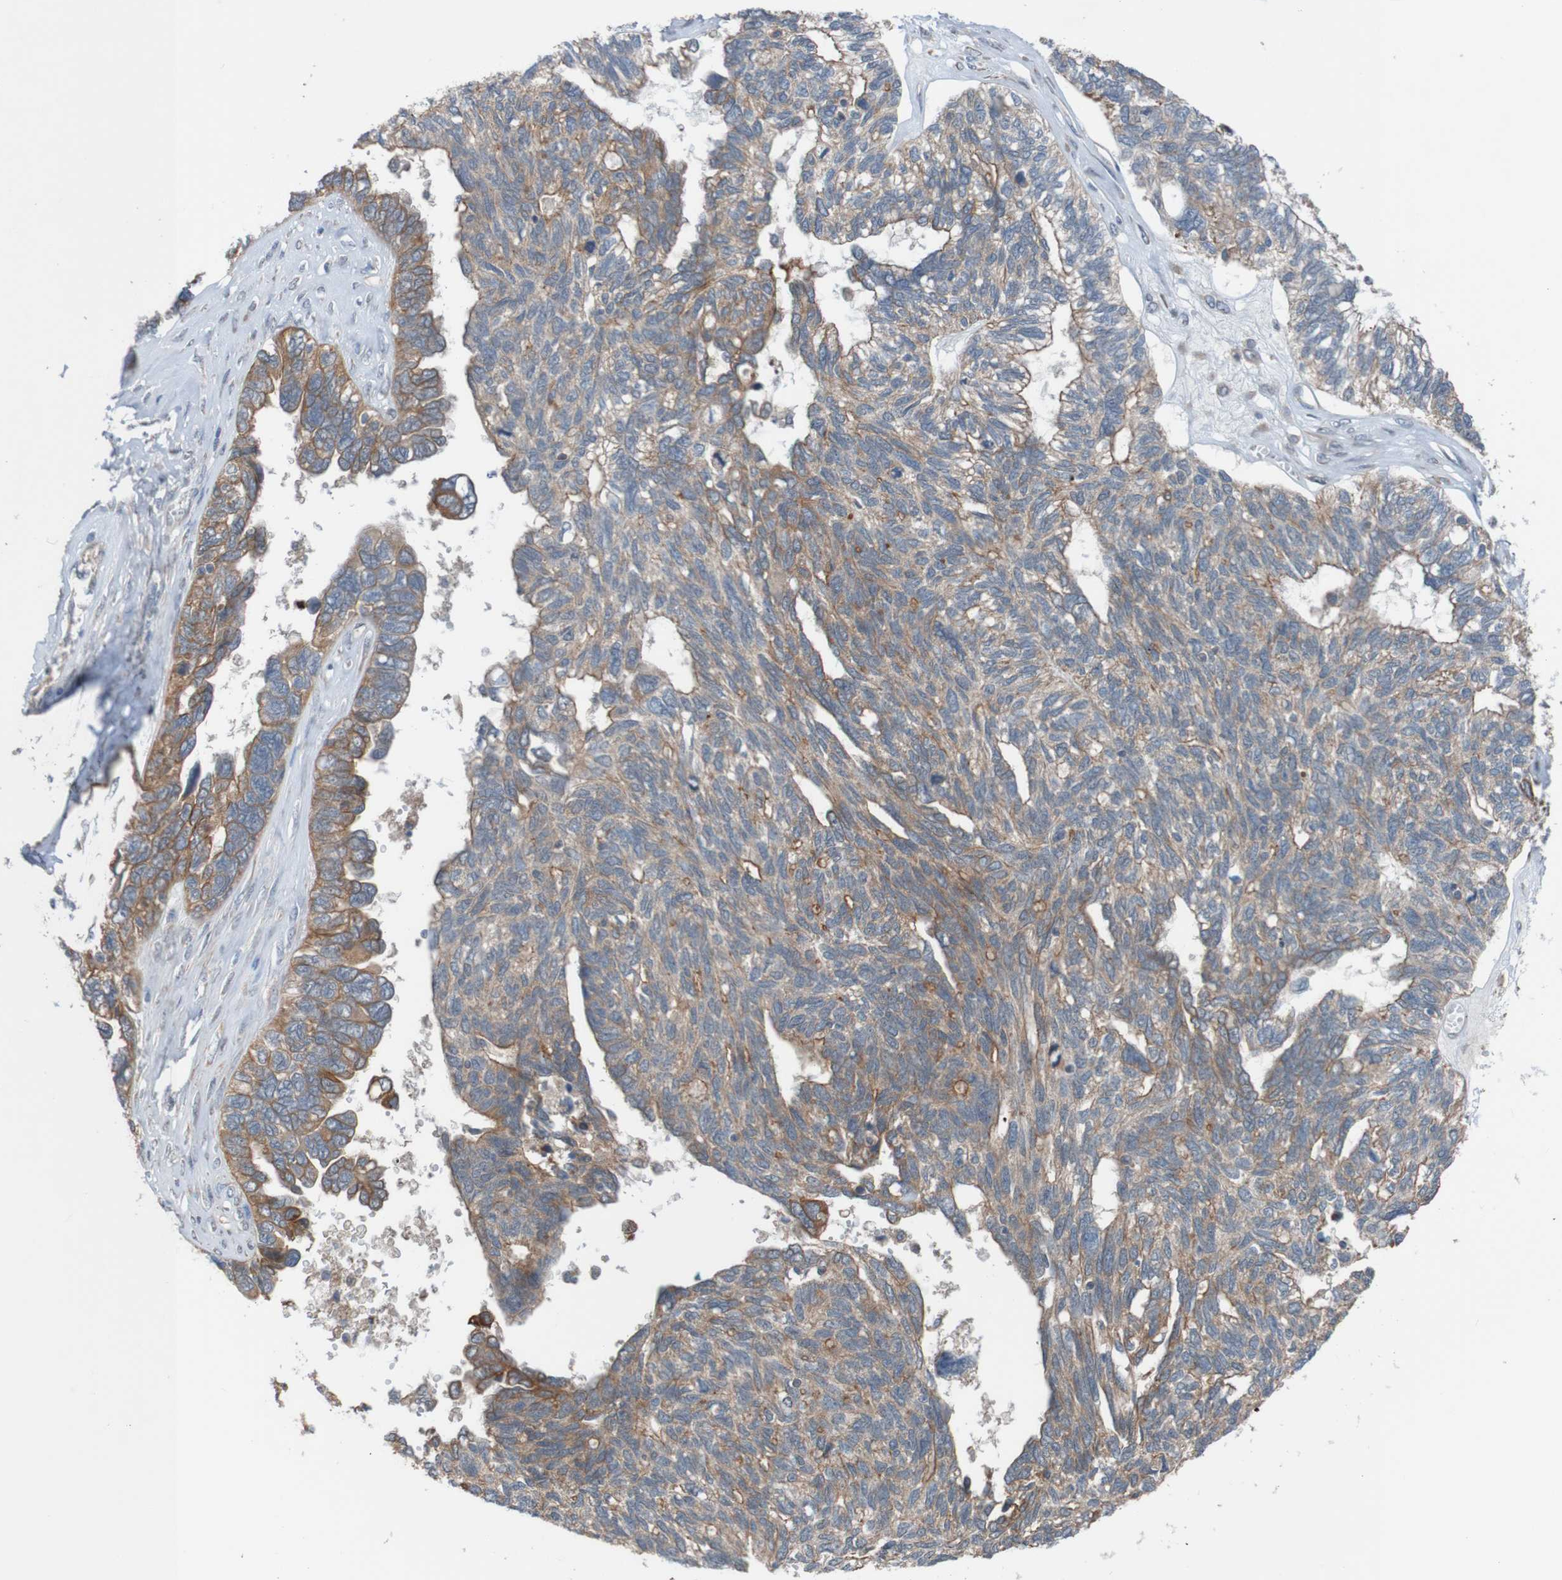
{"staining": {"intensity": "moderate", "quantity": ">75%", "location": "cytoplasmic/membranous"}, "tissue": "ovarian cancer", "cell_type": "Tumor cells", "image_type": "cancer", "snomed": [{"axis": "morphology", "description": "Cystadenocarcinoma, serous, NOS"}, {"axis": "topography", "description": "Ovary"}], "caption": "High-power microscopy captured an immunohistochemistry (IHC) micrograph of ovarian serous cystadenocarcinoma, revealing moderate cytoplasmic/membranous expression in about >75% of tumor cells. Immunohistochemistry (ihc) stains the protein in brown and the nuclei are stained blue.", "gene": "ST8SIA6", "patient": {"sex": "female", "age": 79}}